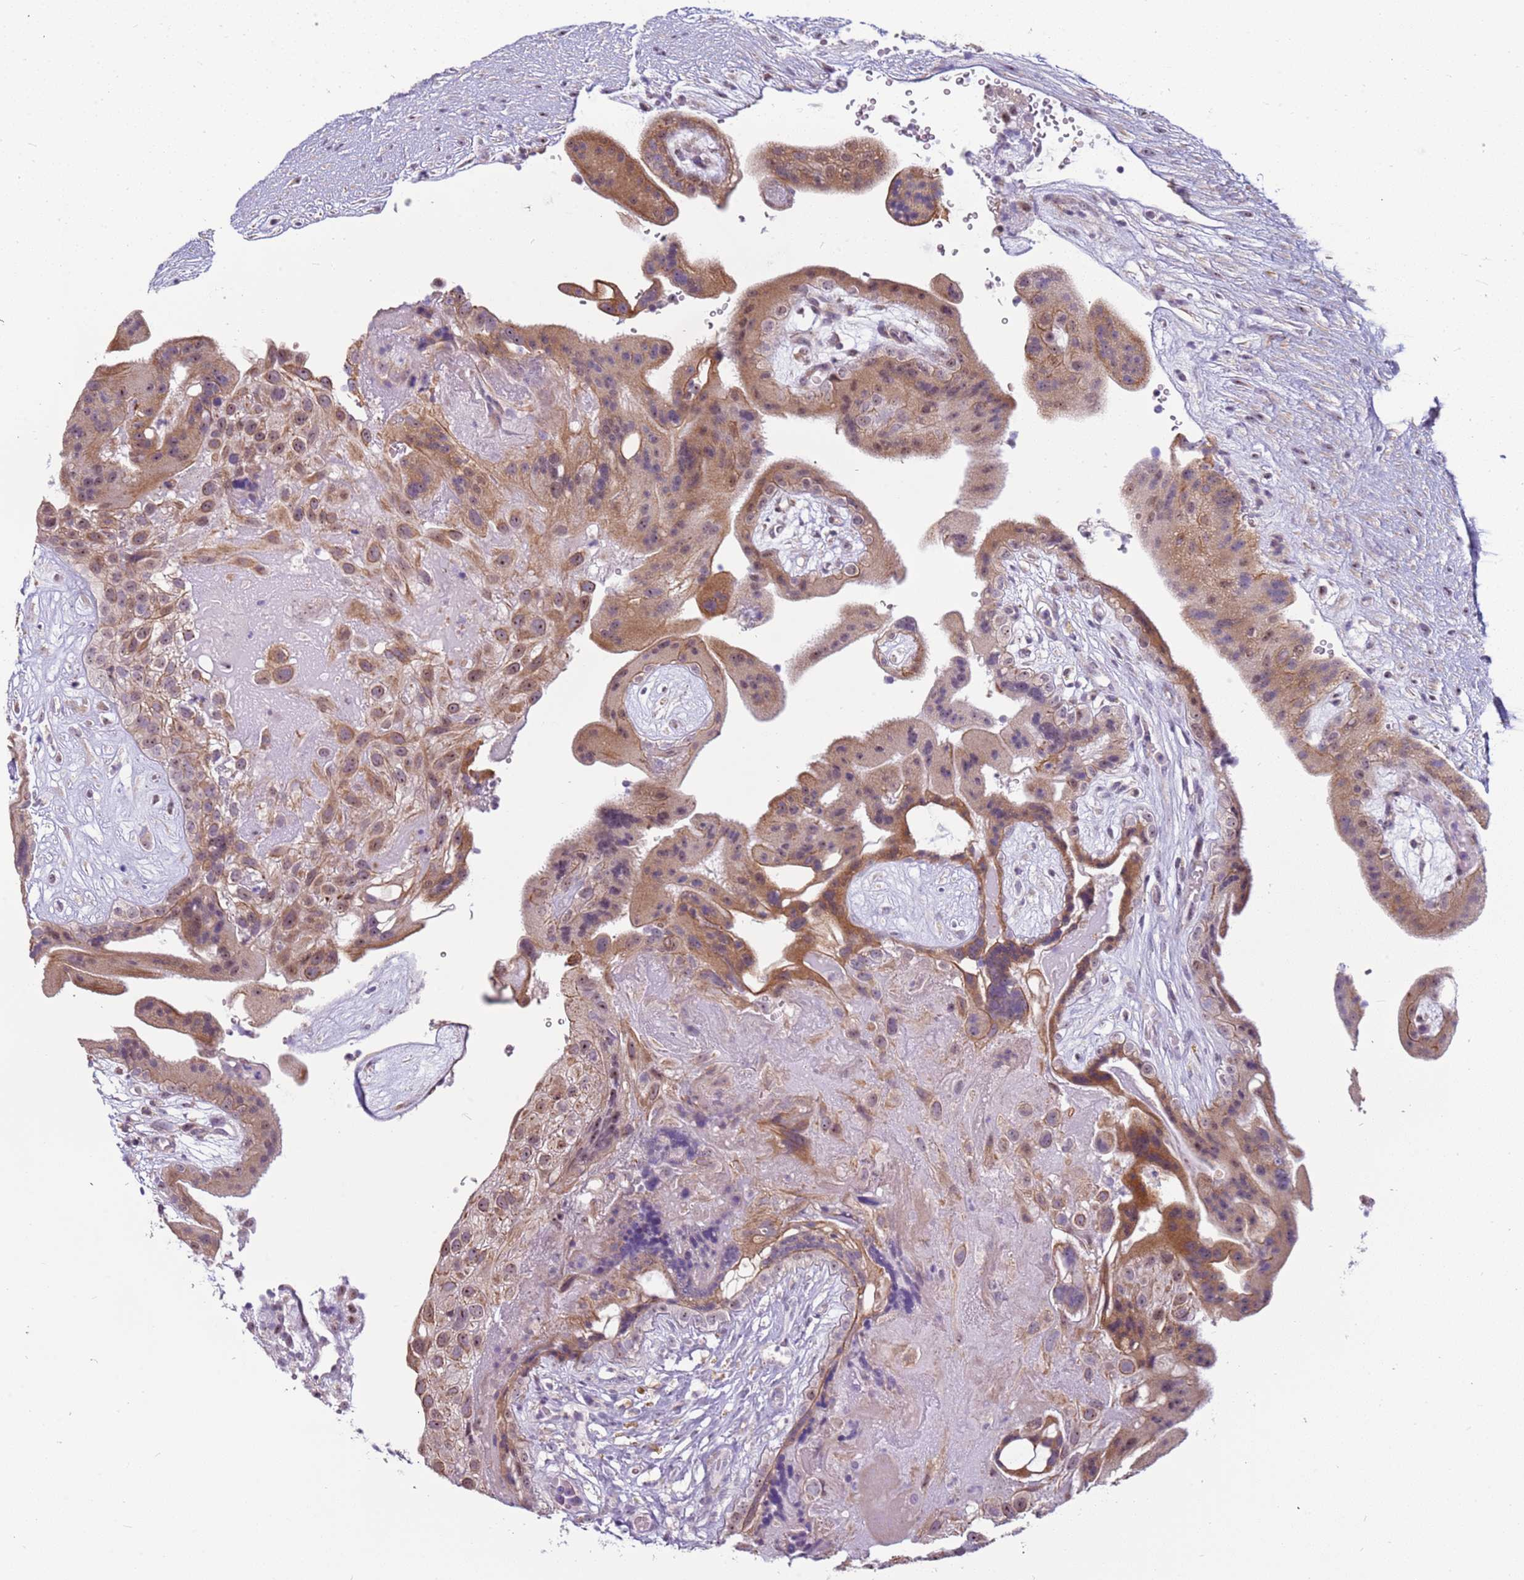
{"staining": {"intensity": "moderate", "quantity": "<25%", "location": "cytoplasmic/membranous,nuclear"}, "tissue": "placenta", "cell_type": "Decidual cells", "image_type": "normal", "snomed": [{"axis": "morphology", "description": "Normal tissue, NOS"}, {"axis": "topography", "description": "Placenta"}], "caption": "Protein staining demonstrates moderate cytoplasmic/membranous,nuclear staining in about <25% of decidual cells in benign placenta.", "gene": "UCMA", "patient": {"sex": "female", "age": 18}}